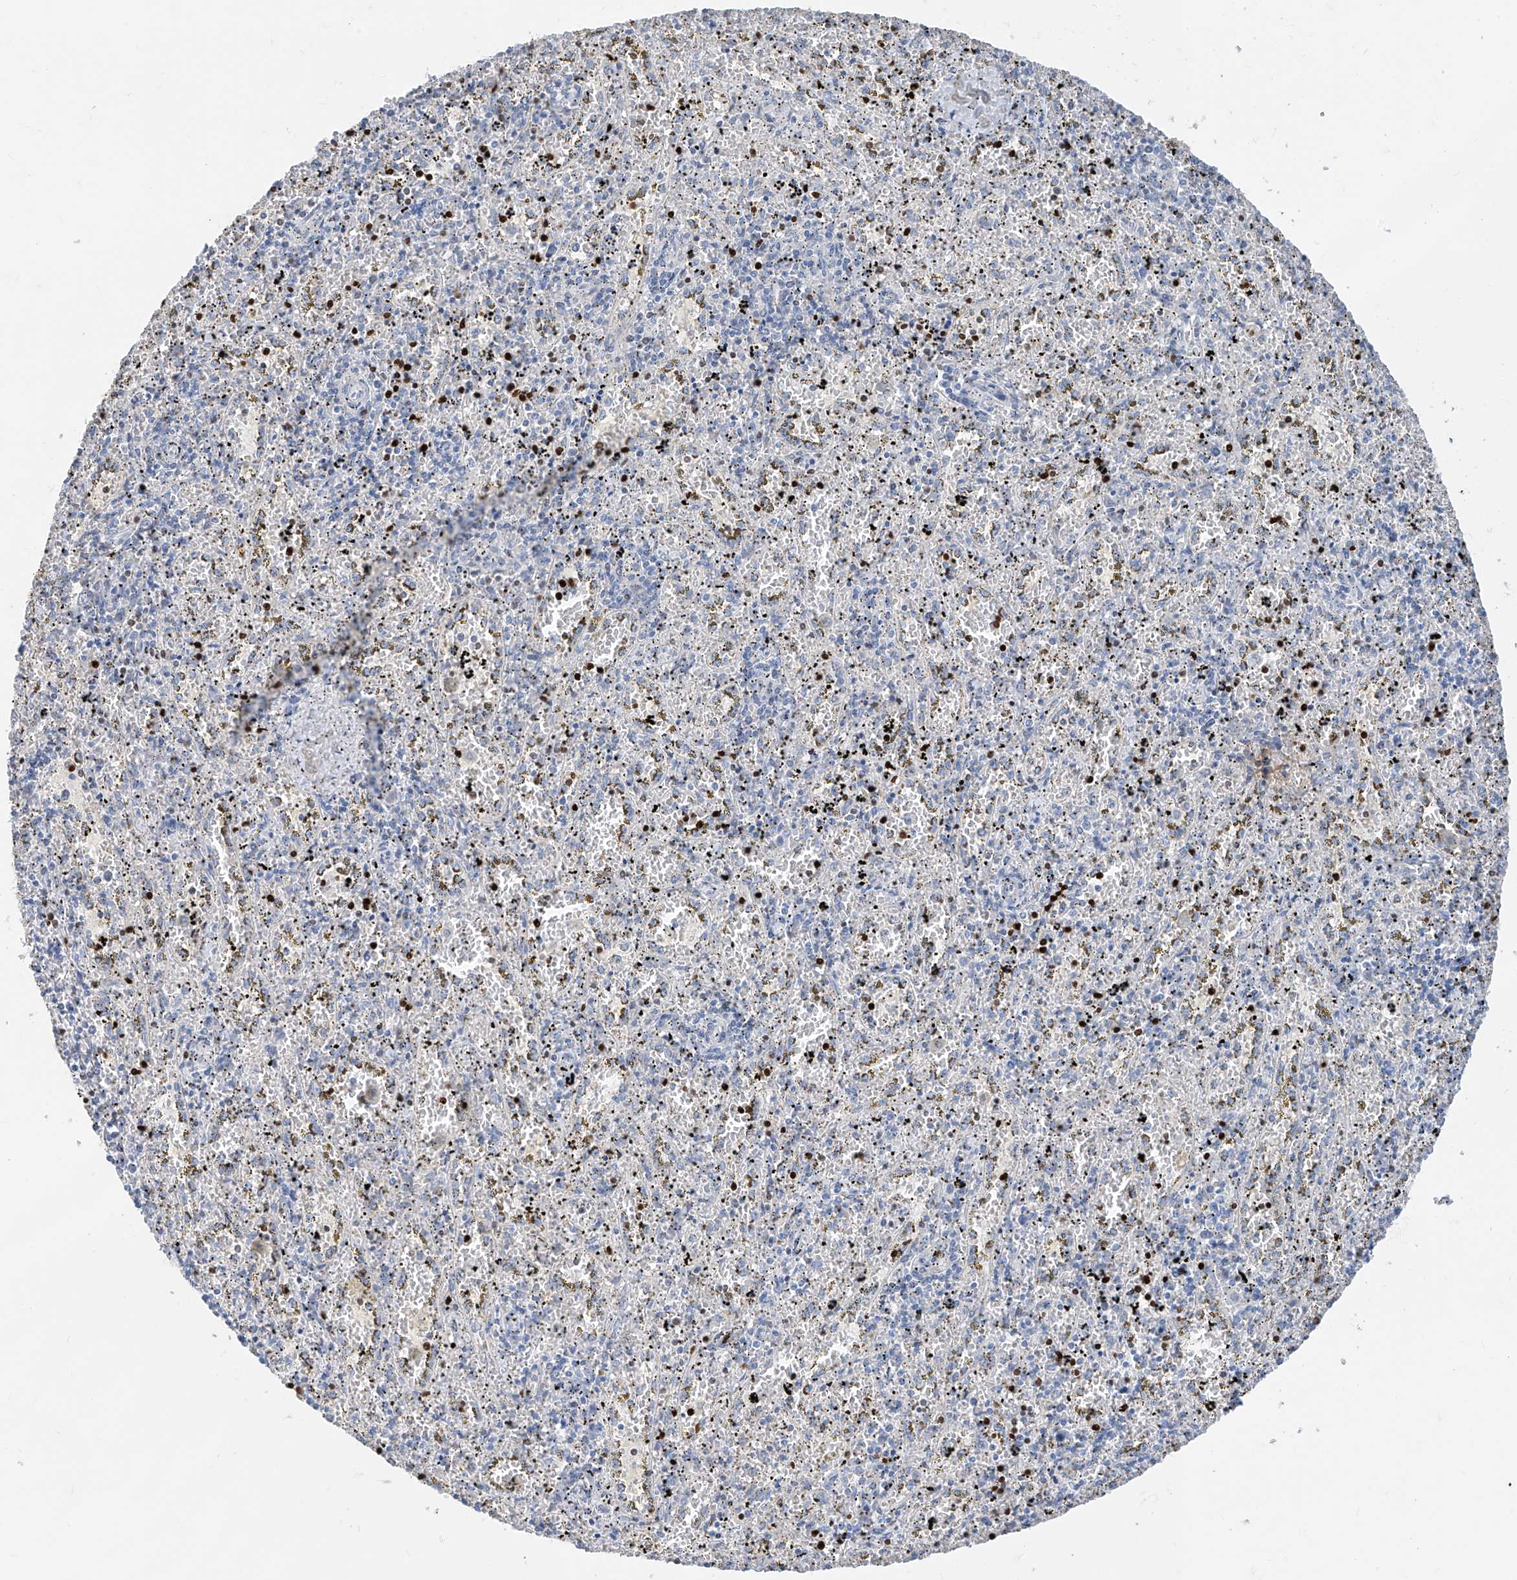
{"staining": {"intensity": "strong", "quantity": "<25%", "location": "nuclear"}, "tissue": "spleen", "cell_type": "Cells in red pulp", "image_type": "normal", "snomed": [{"axis": "morphology", "description": "Normal tissue, NOS"}, {"axis": "topography", "description": "Spleen"}], "caption": "Strong nuclear staining for a protein is seen in about <25% of cells in red pulp of unremarkable spleen using IHC.", "gene": "TBX21", "patient": {"sex": "male", "age": 11}}